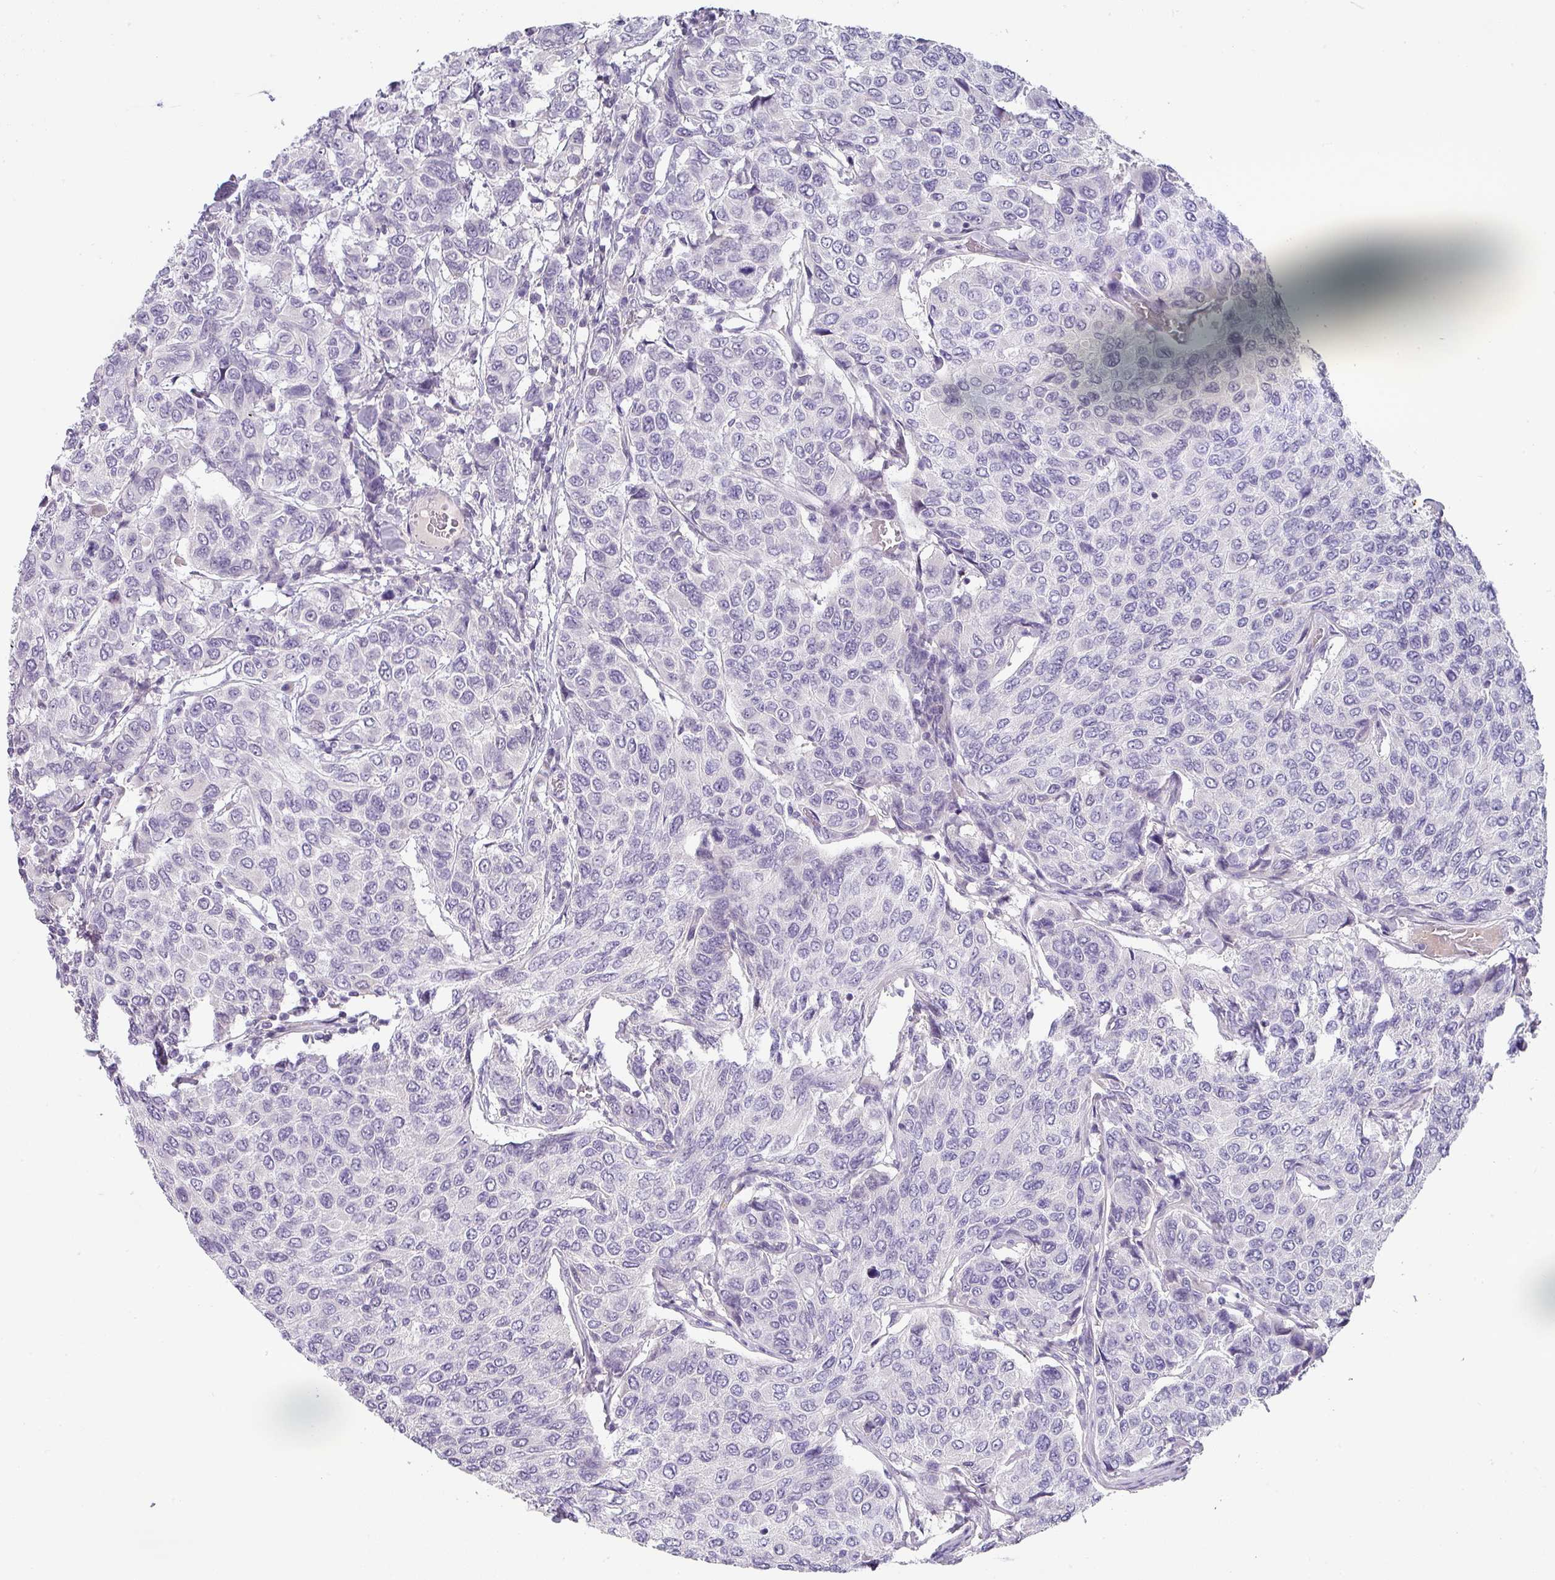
{"staining": {"intensity": "negative", "quantity": "none", "location": "none"}, "tissue": "breast cancer", "cell_type": "Tumor cells", "image_type": "cancer", "snomed": [{"axis": "morphology", "description": "Duct carcinoma"}, {"axis": "topography", "description": "Breast"}], "caption": "High power microscopy photomicrograph of an immunohistochemistry photomicrograph of breast infiltrating ductal carcinoma, revealing no significant expression in tumor cells.", "gene": "BTLA", "patient": {"sex": "female", "age": 55}}